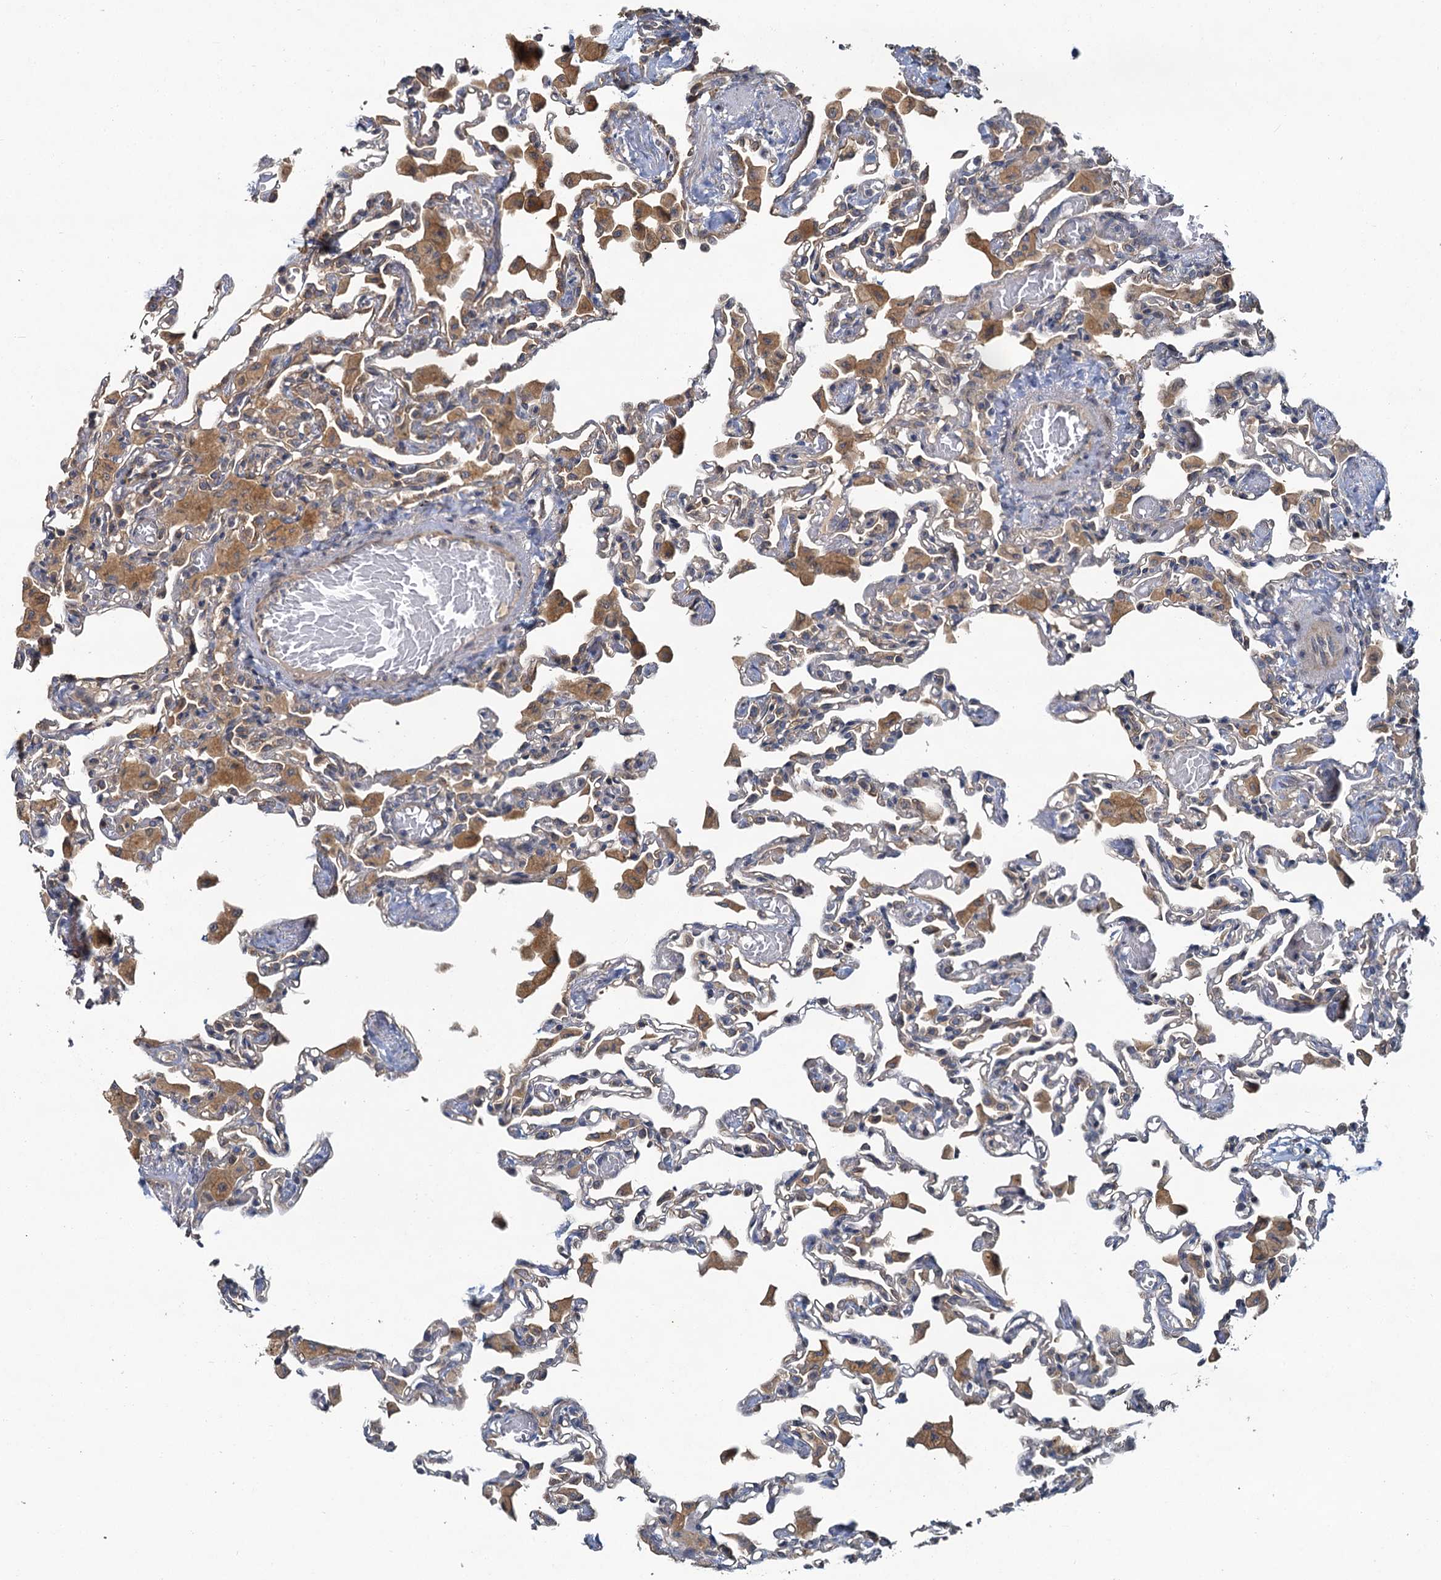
{"staining": {"intensity": "weak", "quantity": "<25%", "location": "cytoplasmic/membranous"}, "tissue": "lung", "cell_type": "Alveolar cells", "image_type": "normal", "snomed": [{"axis": "morphology", "description": "Normal tissue, NOS"}, {"axis": "topography", "description": "Bronchus"}, {"axis": "topography", "description": "Lung"}], "caption": "High magnification brightfield microscopy of unremarkable lung stained with DAB (brown) and counterstained with hematoxylin (blue): alveolar cells show no significant expression.", "gene": "ZNF324", "patient": {"sex": "female", "age": 49}}